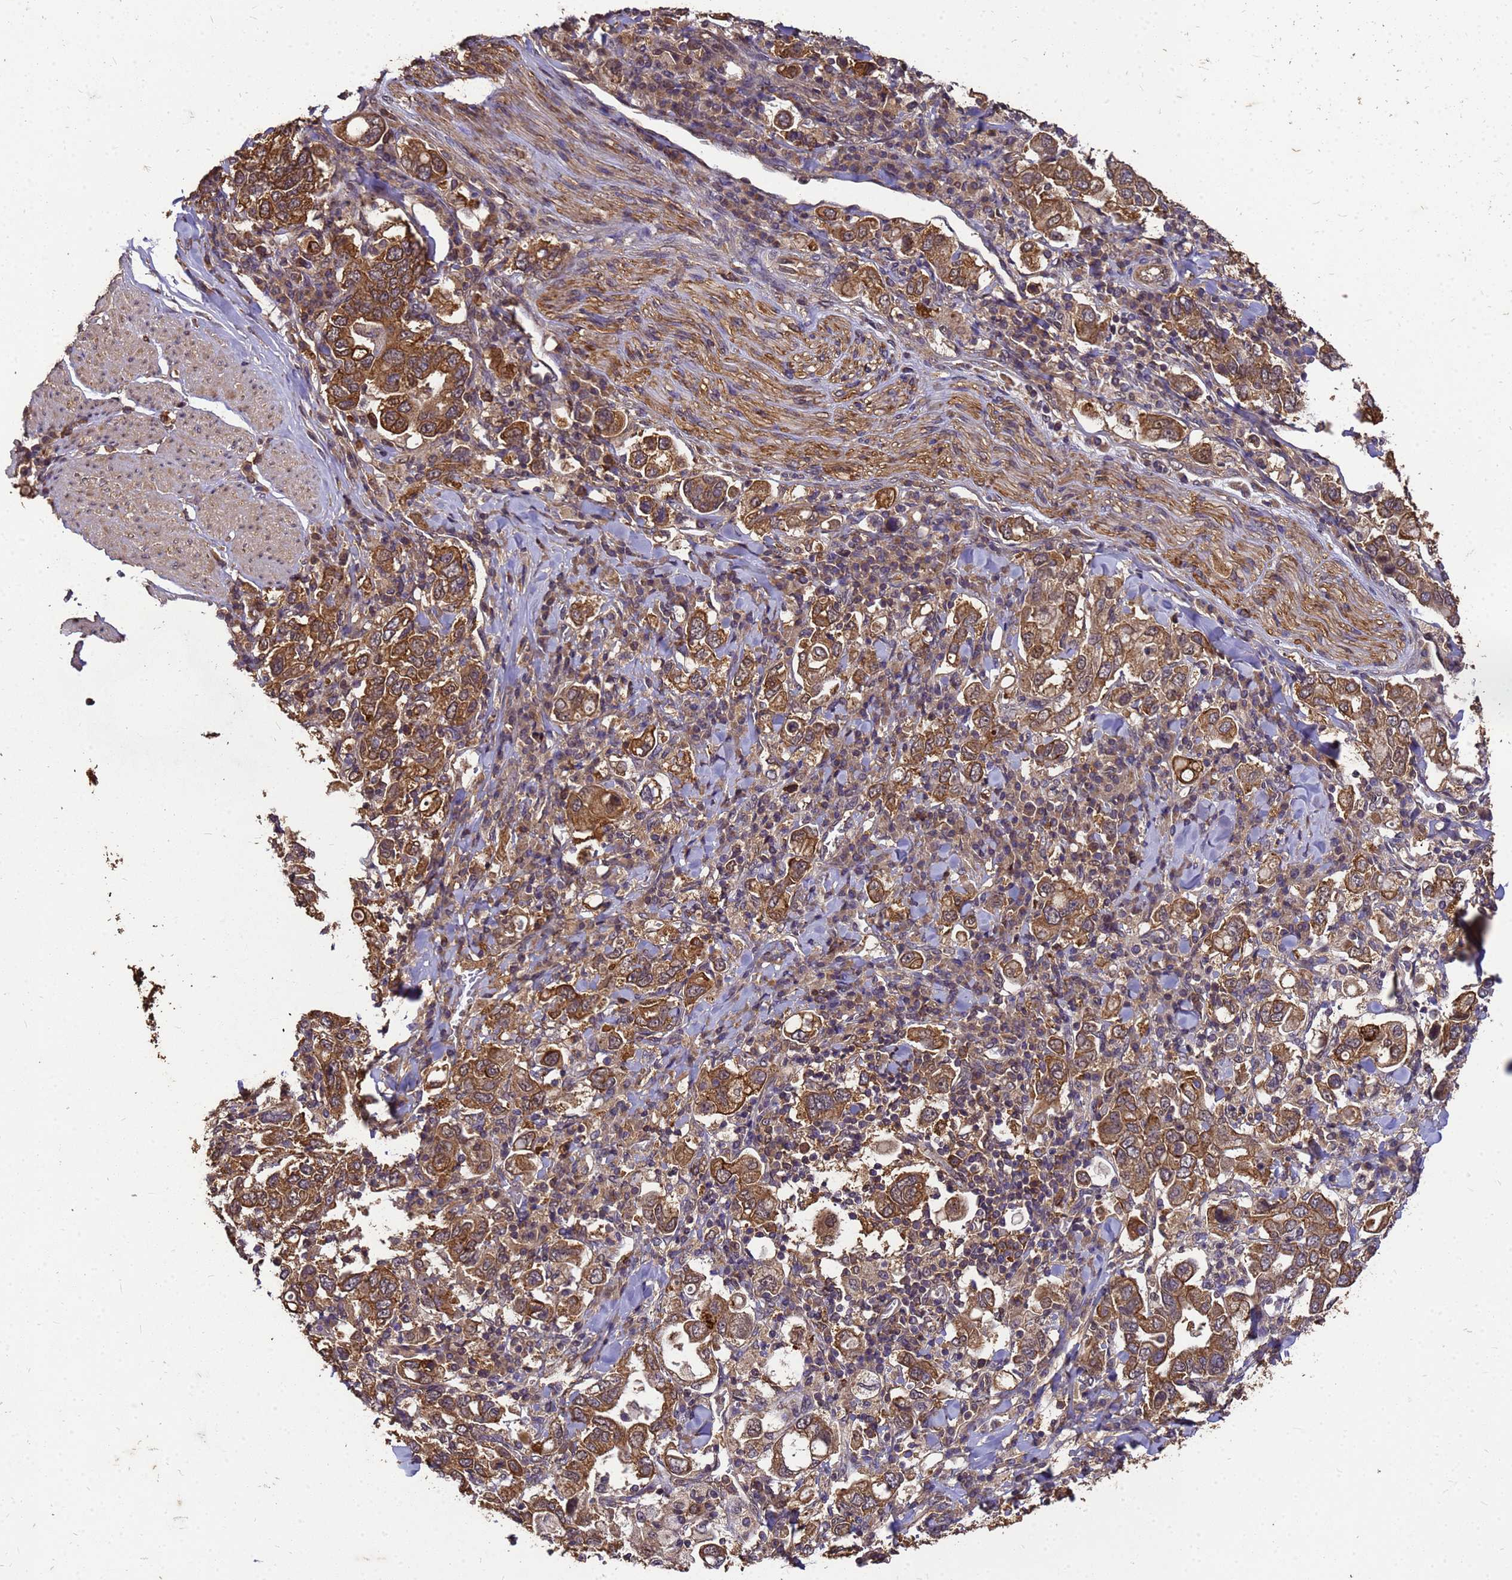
{"staining": {"intensity": "moderate", "quantity": ">75%", "location": "cytoplasmic/membranous"}, "tissue": "stomach cancer", "cell_type": "Tumor cells", "image_type": "cancer", "snomed": [{"axis": "morphology", "description": "Adenocarcinoma, NOS"}, {"axis": "topography", "description": "Stomach, upper"}], "caption": "A histopathology image of human stomach cancer stained for a protein shows moderate cytoplasmic/membranous brown staining in tumor cells. The protein of interest is shown in brown color, while the nuclei are stained blue.", "gene": "ZNF618", "patient": {"sex": "male", "age": 62}}